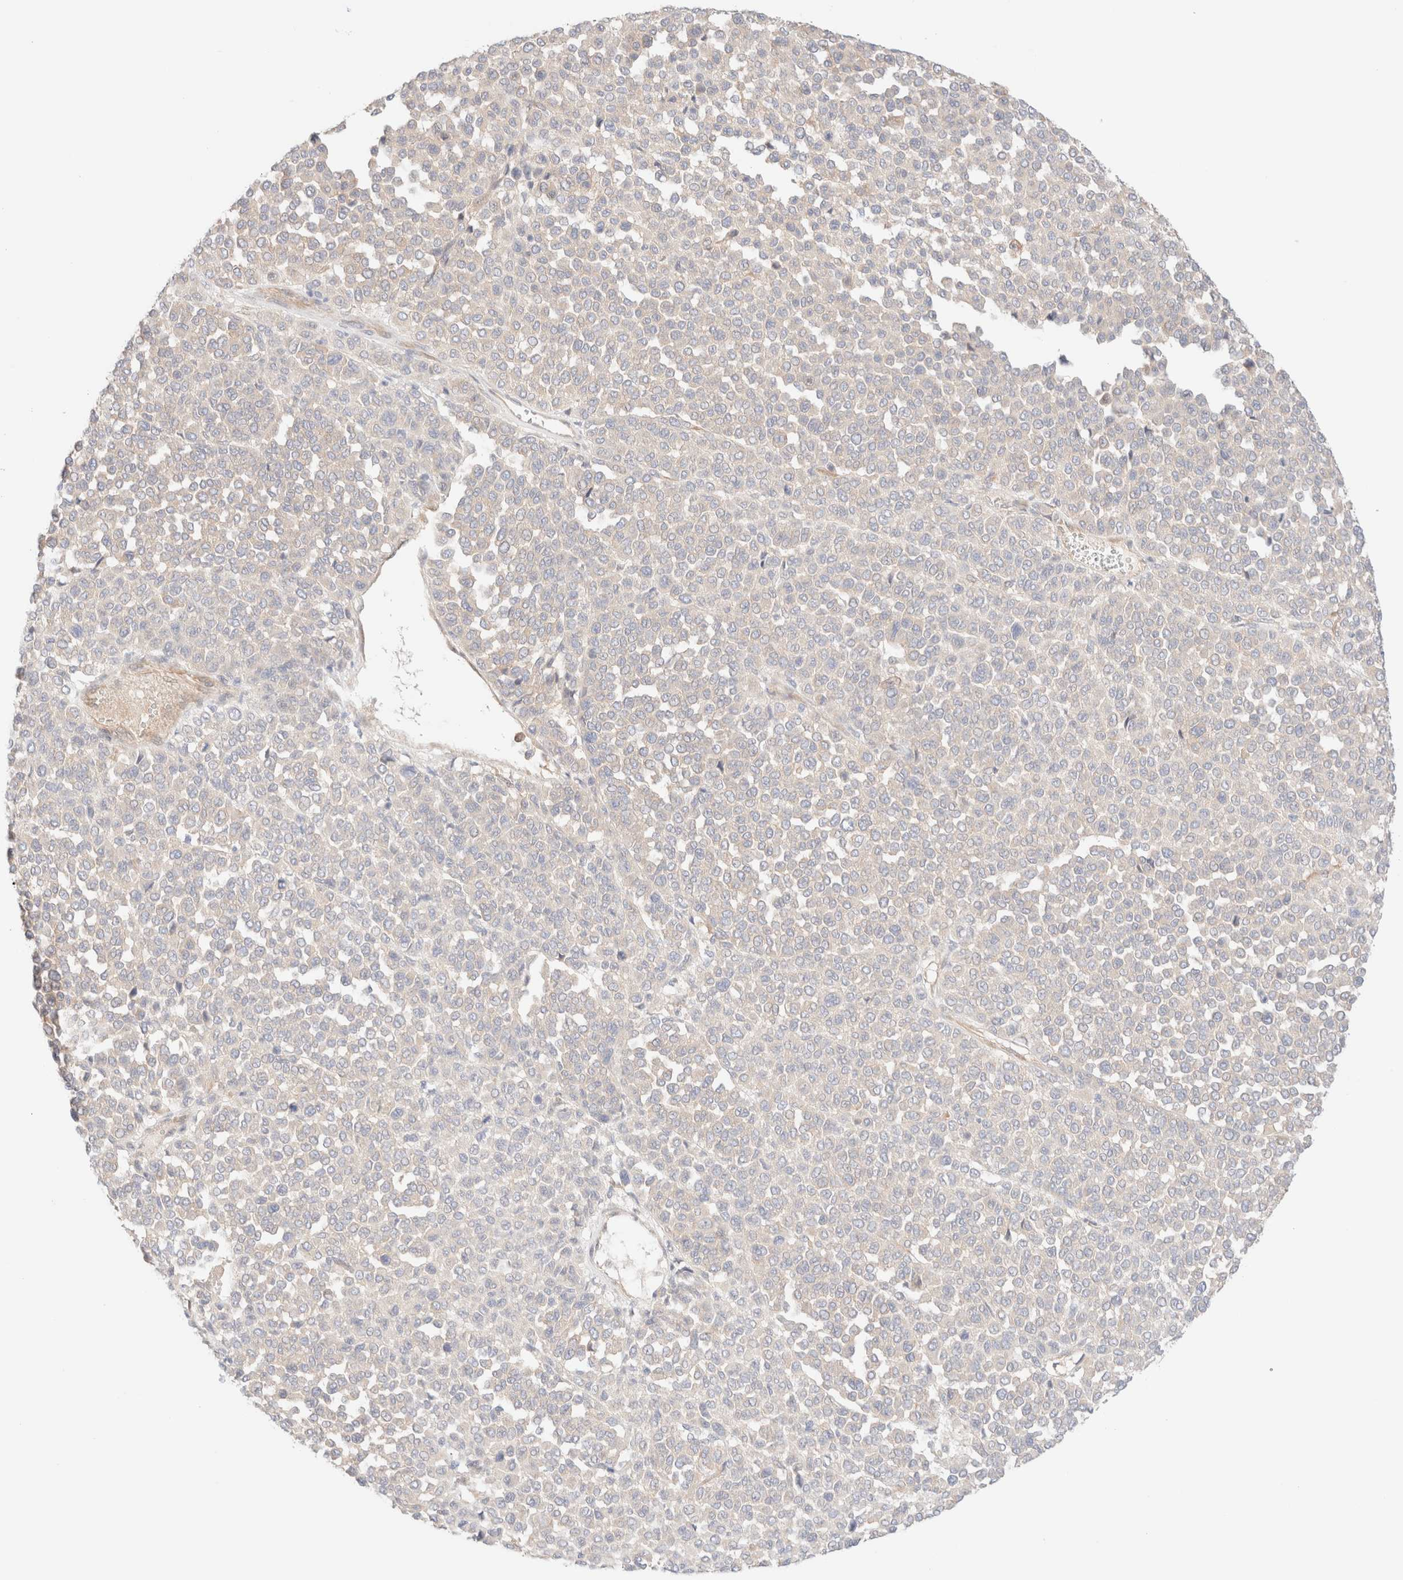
{"staining": {"intensity": "negative", "quantity": "none", "location": "none"}, "tissue": "melanoma", "cell_type": "Tumor cells", "image_type": "cancer", "snomed": [{"axis": "morphology", "description": "Malignant melanoma, Metastatic site"}, {"axis": "topography", "description": "Pancreas"}], "caption": "IHC of malignant melanoma (metastatic site) displays no expression in tumor cells.", "gene": "NIBAN2", "patient": {"sex": "female", "age": 30}}